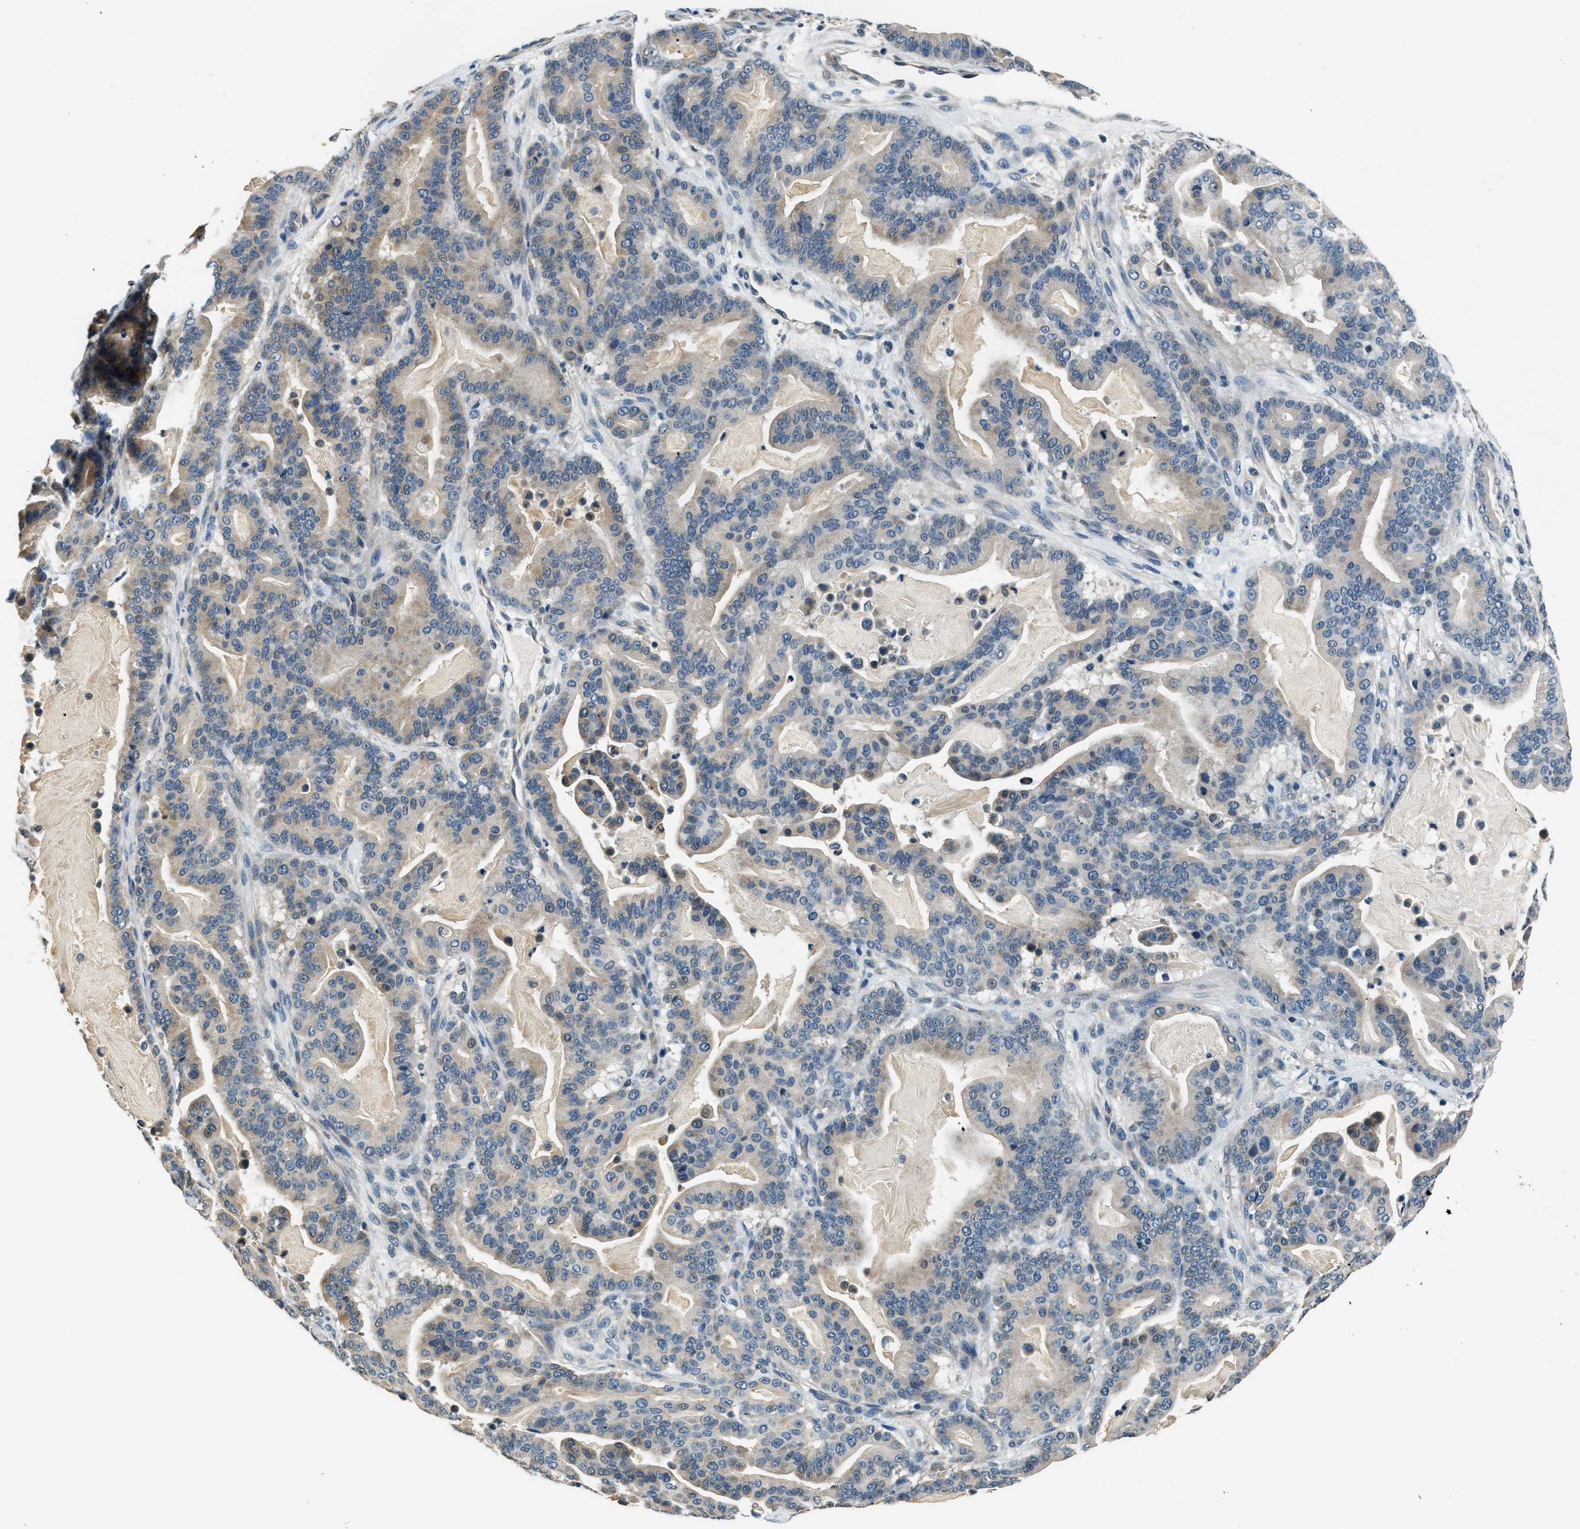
{"staining": {"intensity": "weak", "quantity": "<25%", "location": "cytoplasmic/membranous"}, "tissue": "pancreatic cancer", "cell_type": "Tumor cells", "image_type": "cancer", "snomed": [{"axis": "morphology", "description": "Adenocarcinoma, NOS"}, {"axis": "topography", "description": "Pancreas"}], "caption": "This is an immunohistochemistry image of human adenocarcinoma (pancreatic). There is no expression in tumor cells.", "gene": "NME8", "patient": {"sex": "male", "age": 63}}